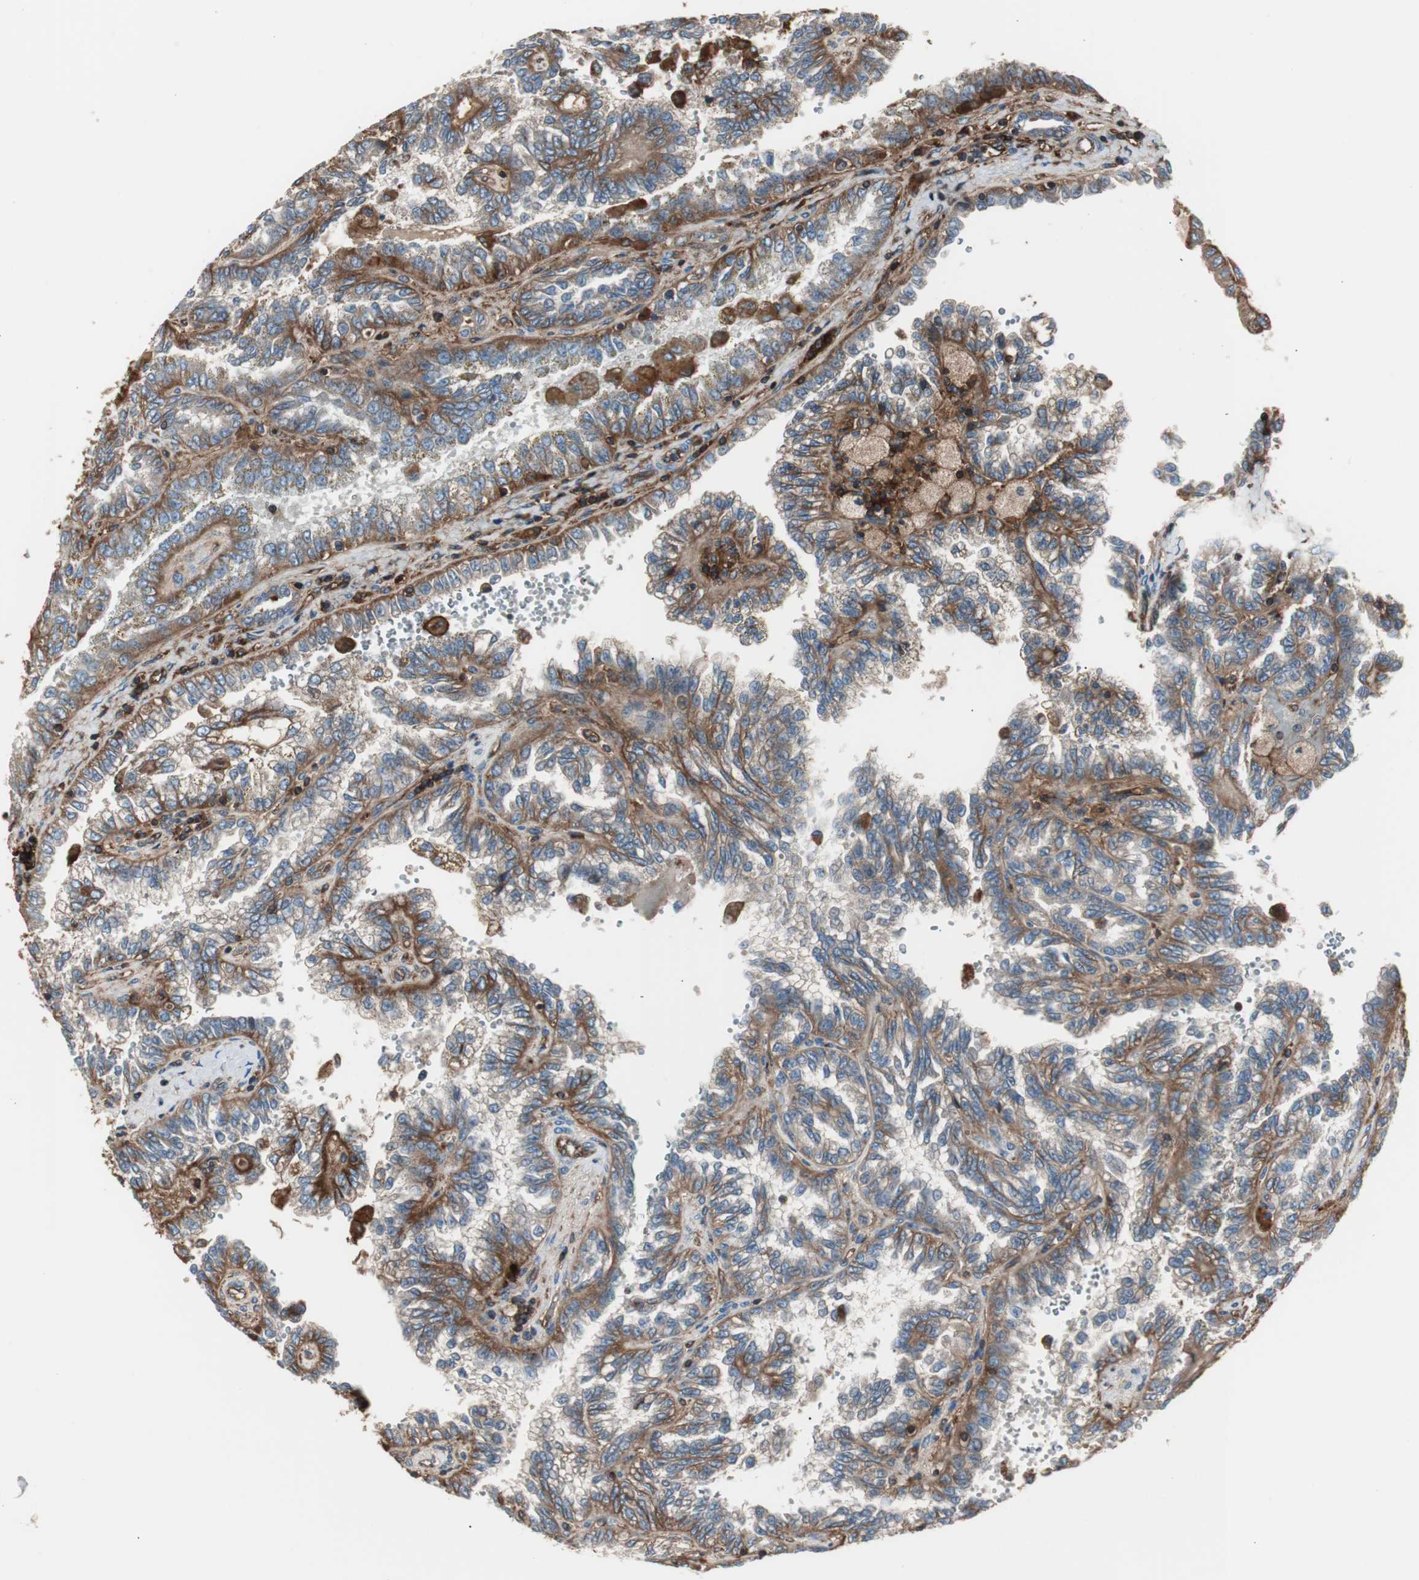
{"staining": {"intensity": "moderate", "quantity": "25%-75%", "location": "cytoplasmic/membranous"}, "tissue": "renal cancer", "cell_type": "Tumor cells", "image_type": "cancer", "snomed": [{"axis": "morphology", "description": "Inflammation, NOS"}, {"axis": "morphology", "description": "Adenocarcinoma, NOS"}, {"axis": "topography", "description": "Kidney"}], "caption": "This is a histology image of IHC staining of renal adenocarcinoma, which shows moderate staining in the cytoplasmic/membranous of tumor cells.", "gene": "B2M", "patient": {"sex": "male", "age": 68}}